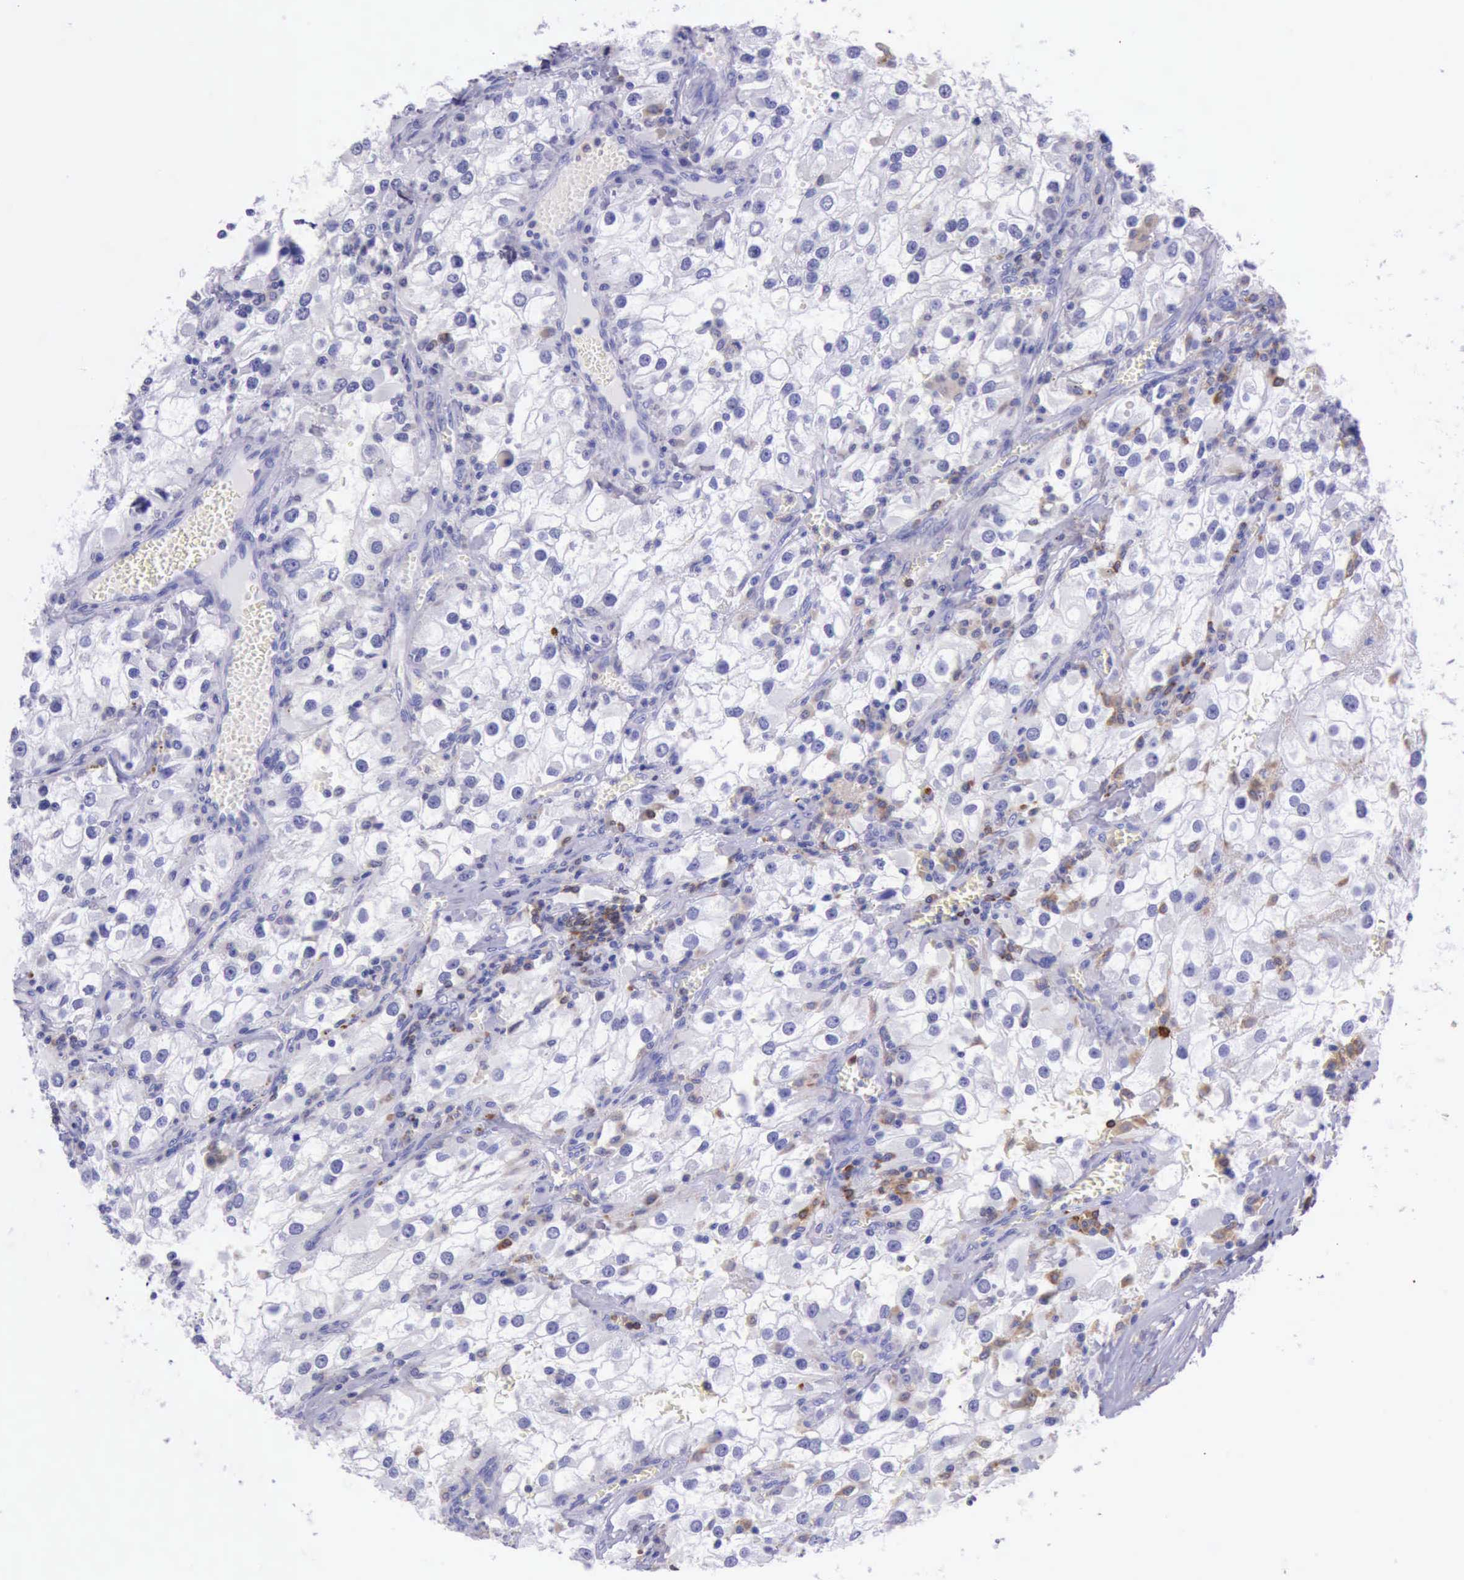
{"staining": {"intensity": "negative", "quantity": "none", "location": "none"}, "tissue": "renal cancer", "cell_type": "Tumor cells", "image_type": "cancer", "snomed": [{"axis": "morphology", "description": "Adenocarcinoma, NOS"}, {"axis": "topography", "description": "Kidney"}], "caption": "DAB immunohistochemical staining of human renal cancer displays no significant expression in tumor cells.", "gene": "BTK", "patient": {"sex": "female", "age": 52}}